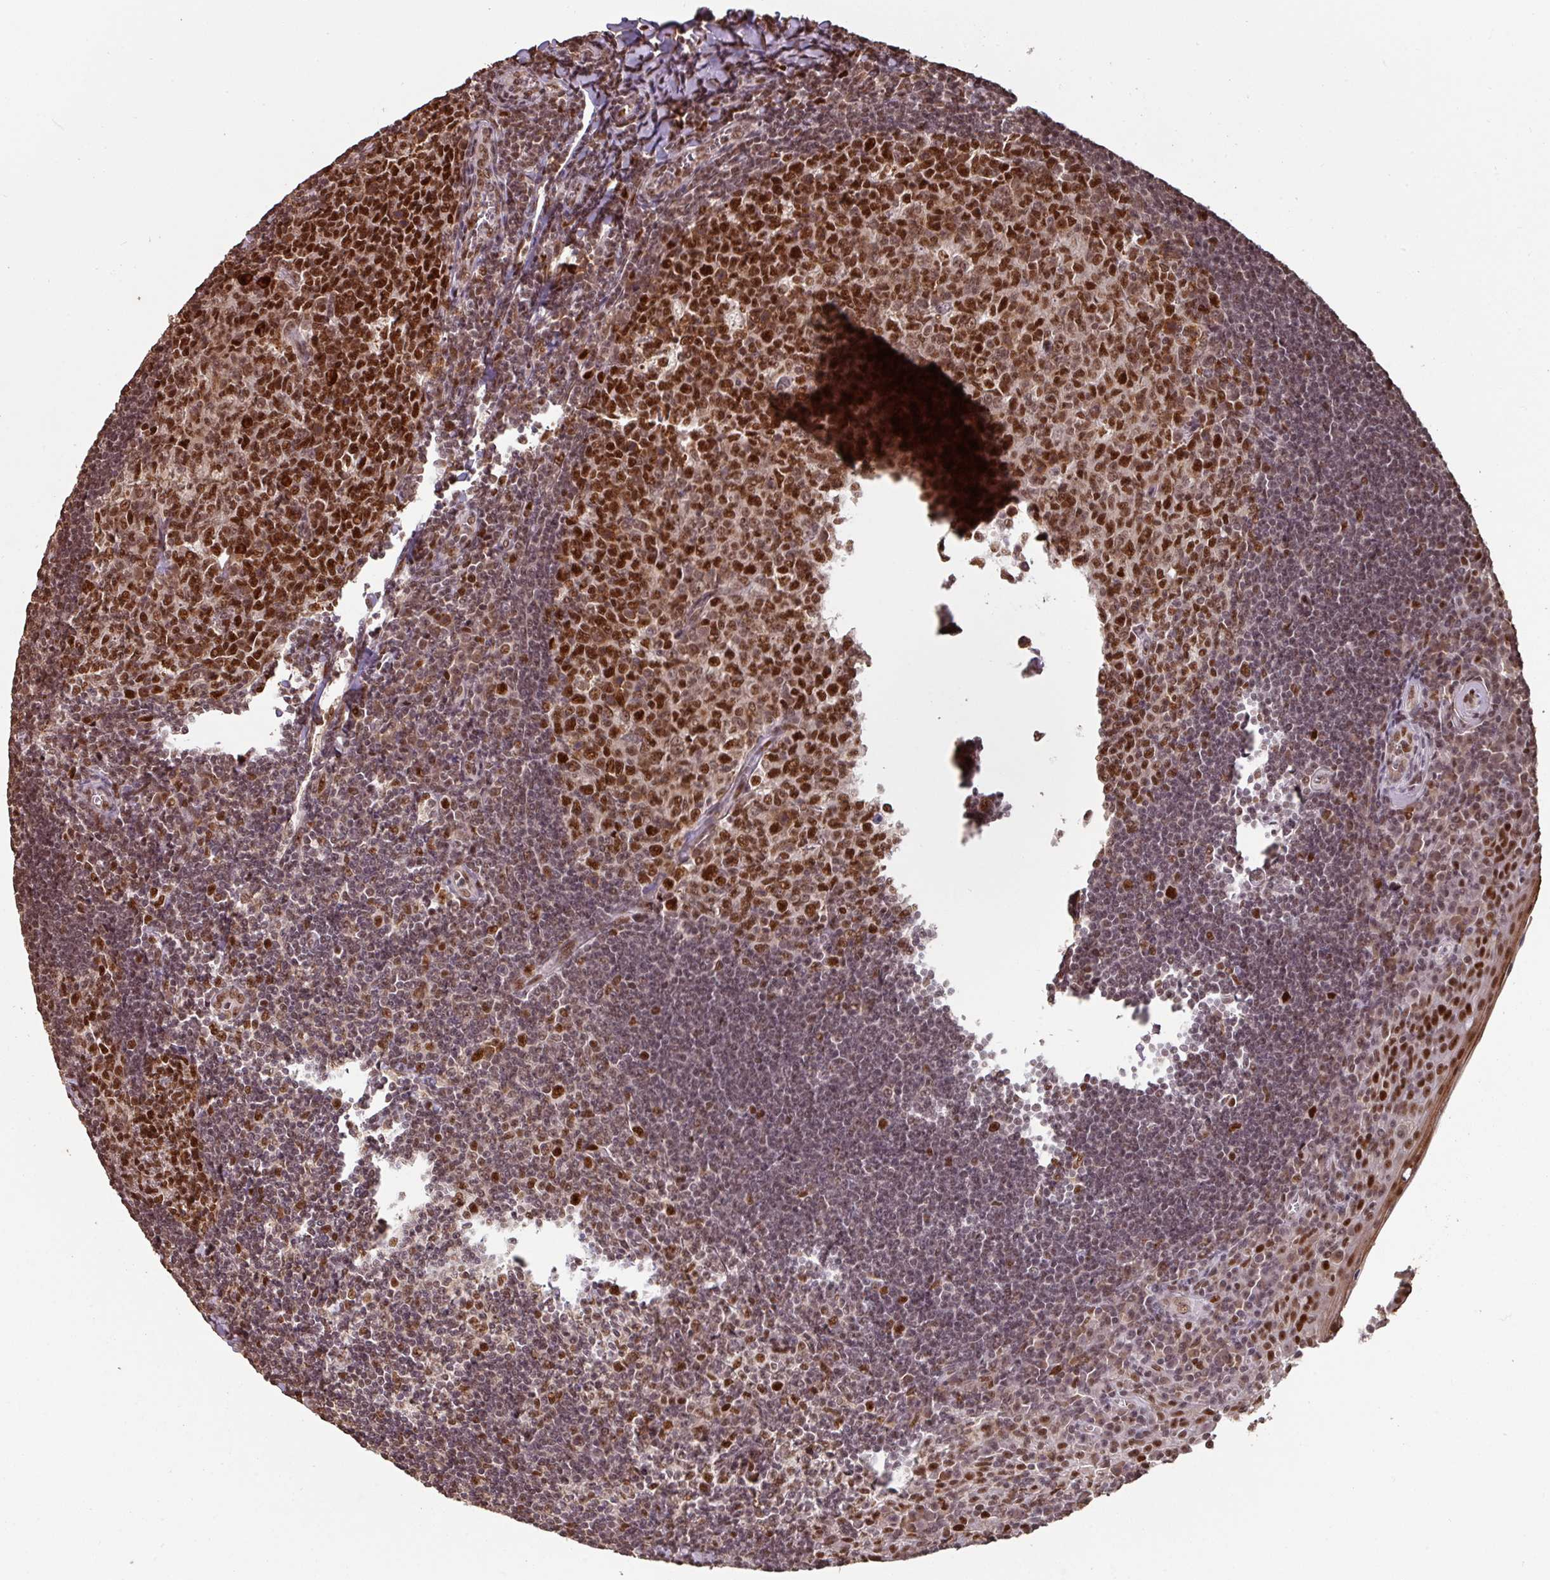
{"staining": {"intensity": "strong", "quantity": ">75%", "location": "nuclear"}, "tissue": "tonsil", "cell_type": "Germinal center cells", "image_type": "normal", "snomed": [{"axis": "morphology", "description": "Normal tissue, NOS"}, {"axis": "topography", "description": "Tonsil"}], "caption": "Germinal center cells demonstrate high levels of strong nuclear positivity in approximately >75% of cells in benign human tonsil. (Brightfield microscopy of DAB IHC at high magnification).", "gene": "POLD1", "patient": {"sex": "male", "age": 27}}